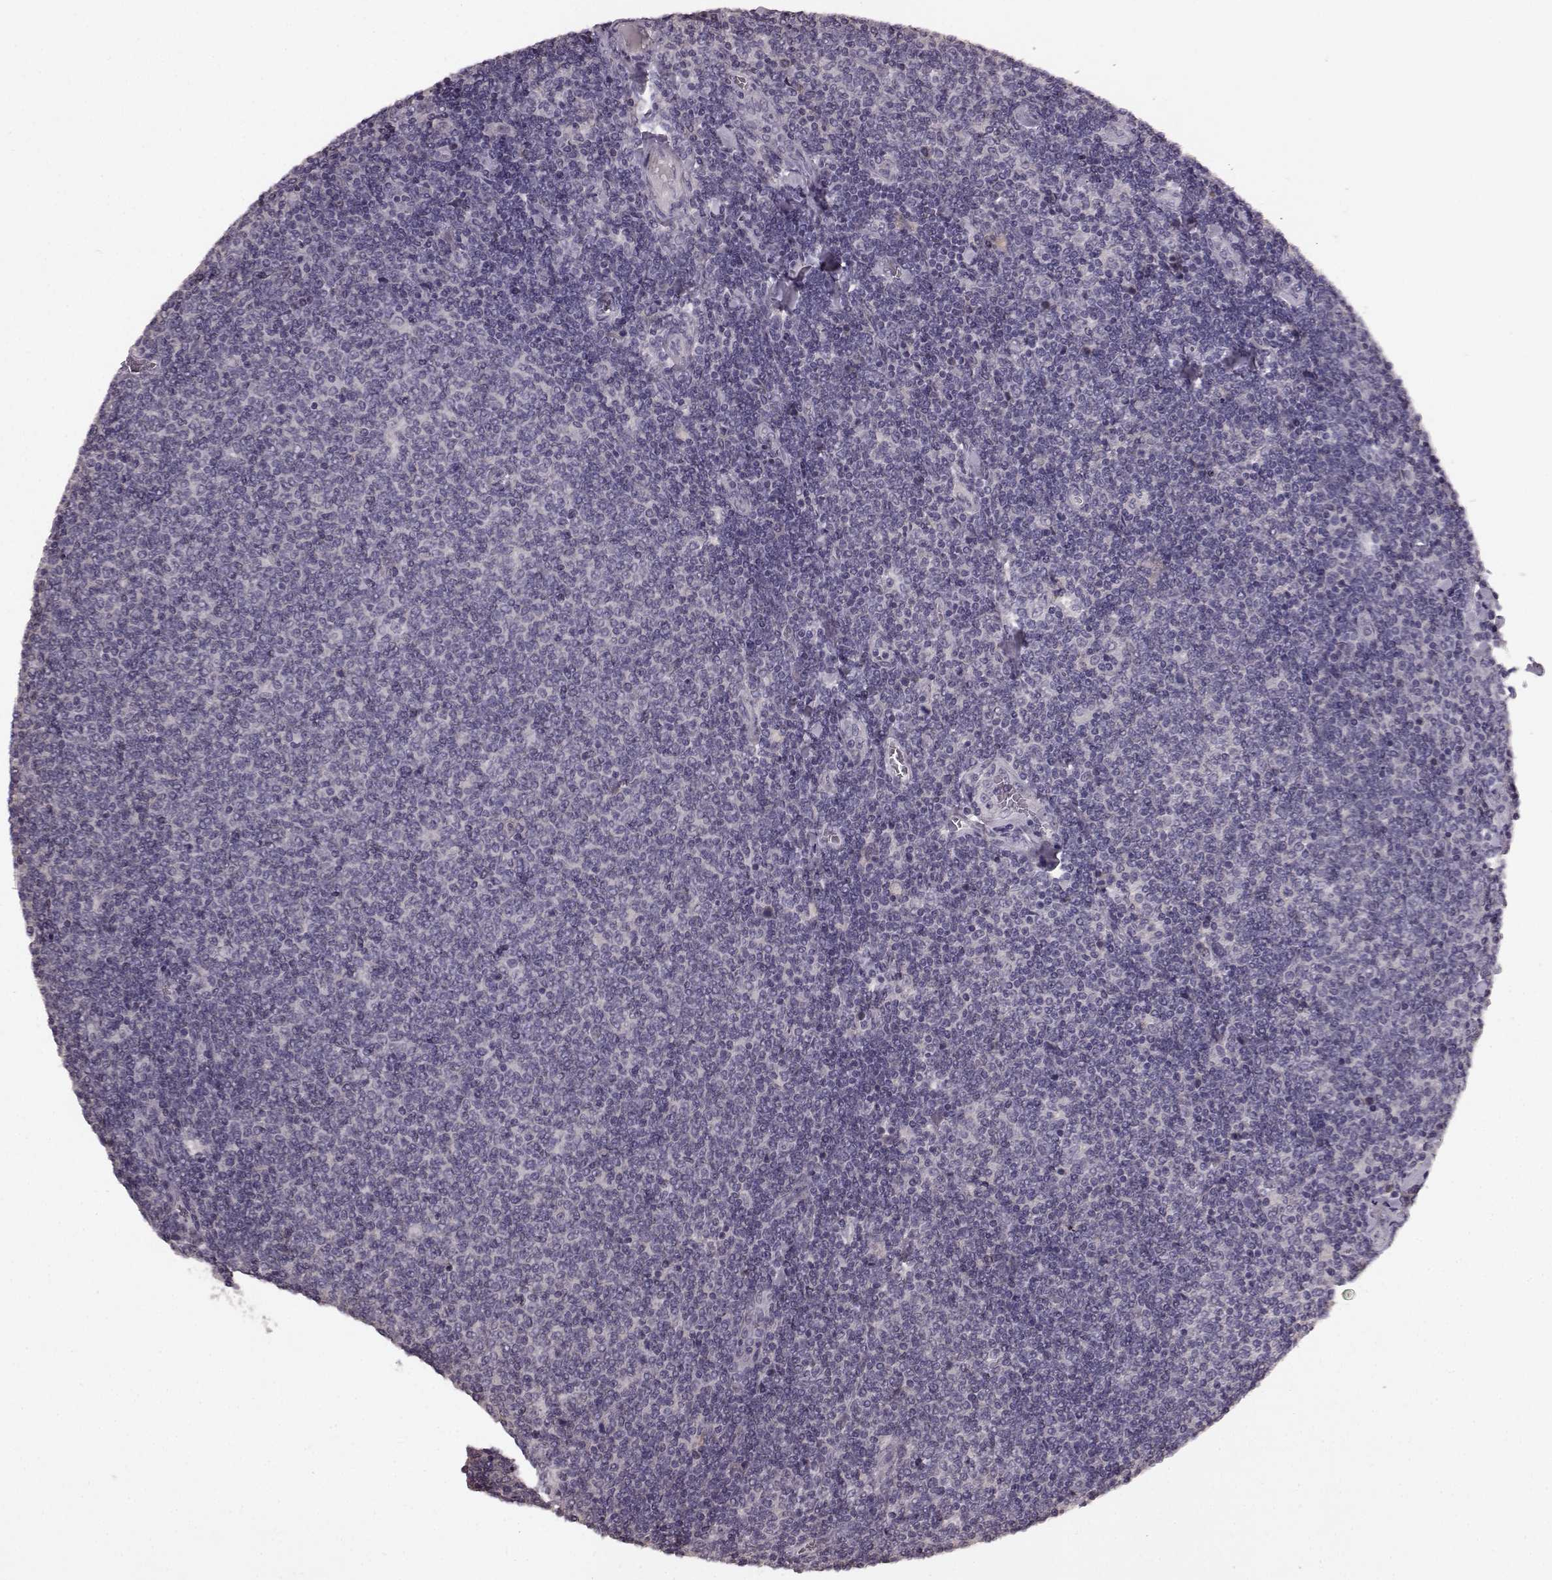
{"staining": {"intensity": "negative", "quantity": "none", "location": "none"}, "tissue": "lymphoma", "cell_type": "Tumor cells", "image_type": "cancer", "snomed": [{"axis": "morphology", "description": "Malignant lymphoma, non-Hodgkin's type, Low grade"}, {"axis": "topography", "description": "Lymph node"}], "caption": "IHC image of low-grade malignant lymphoma, non-Hodgkin's type stained for a protein (brown), which demonstrates no expression in tumor cells.", "gene": "SLC52A3", "patient": {"sex": "male", "age": 52}}